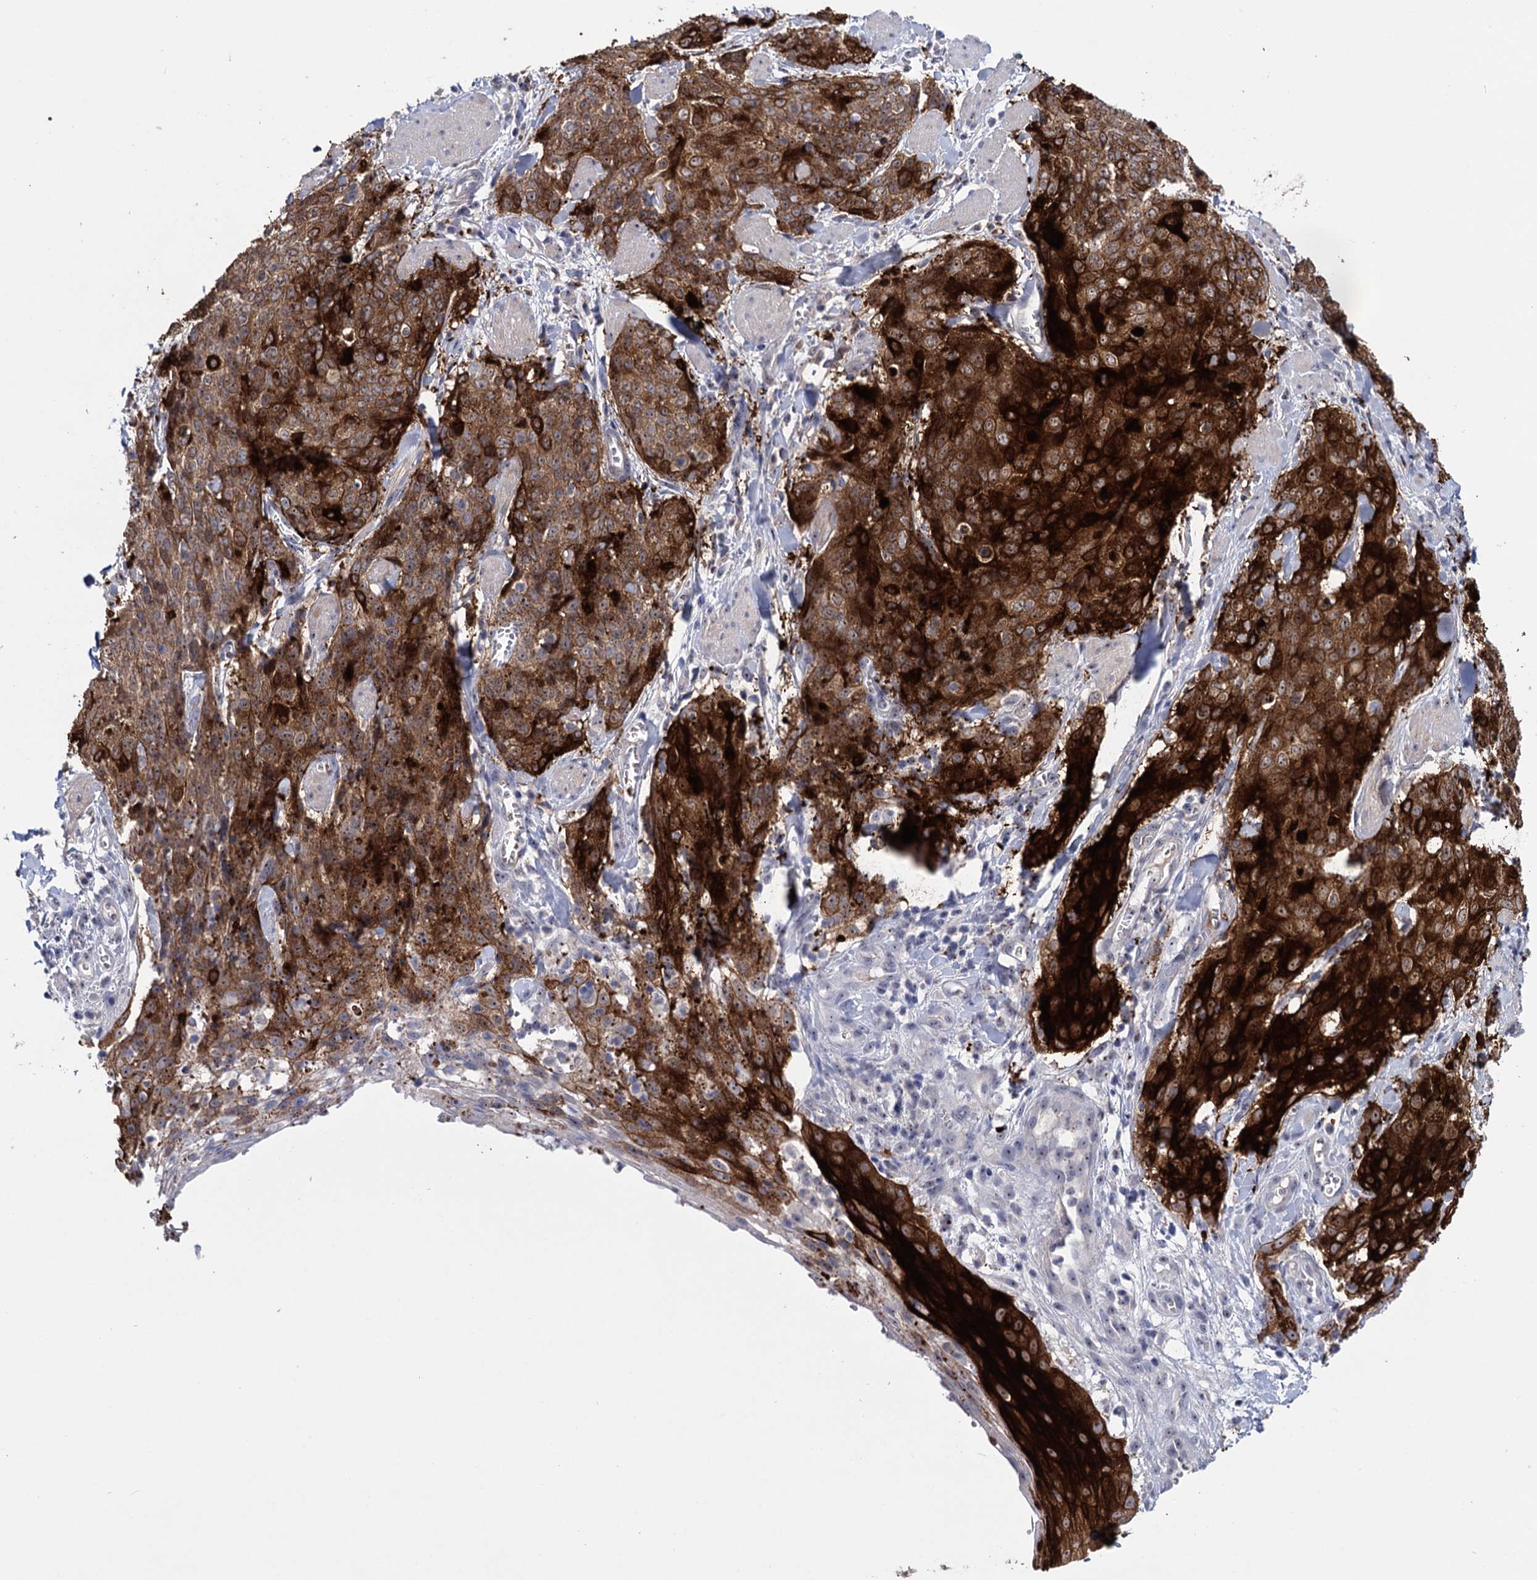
{"staining": {"intensity": "strong", "quantity": "25%-75%", "location": "cytoplasmic/membranous"}, "tissue": "skin cancer", "cell_type": "Tumor cells", "image_type": "cancer", "snomed": [{"axis": "morphology", "description": "Squamous cell carcinoma, NOS"}, {"axis": "topography", "description": "Skin"}, {"axis": "topography", "description": "Vulva"}], "caption": "Immunohistochemistry (IHC) image of neoplastic tissue: human skin cancer (squamous cell carcinoma) stained using IHC shows high levels of strong protein expression localized specifically in the cytoplasmic/membranous of tumor cells, appearing as a cytoplasmic/membranous brown color.", "gene": "SFN", "patient": {"sex": "female", "age": 85}}